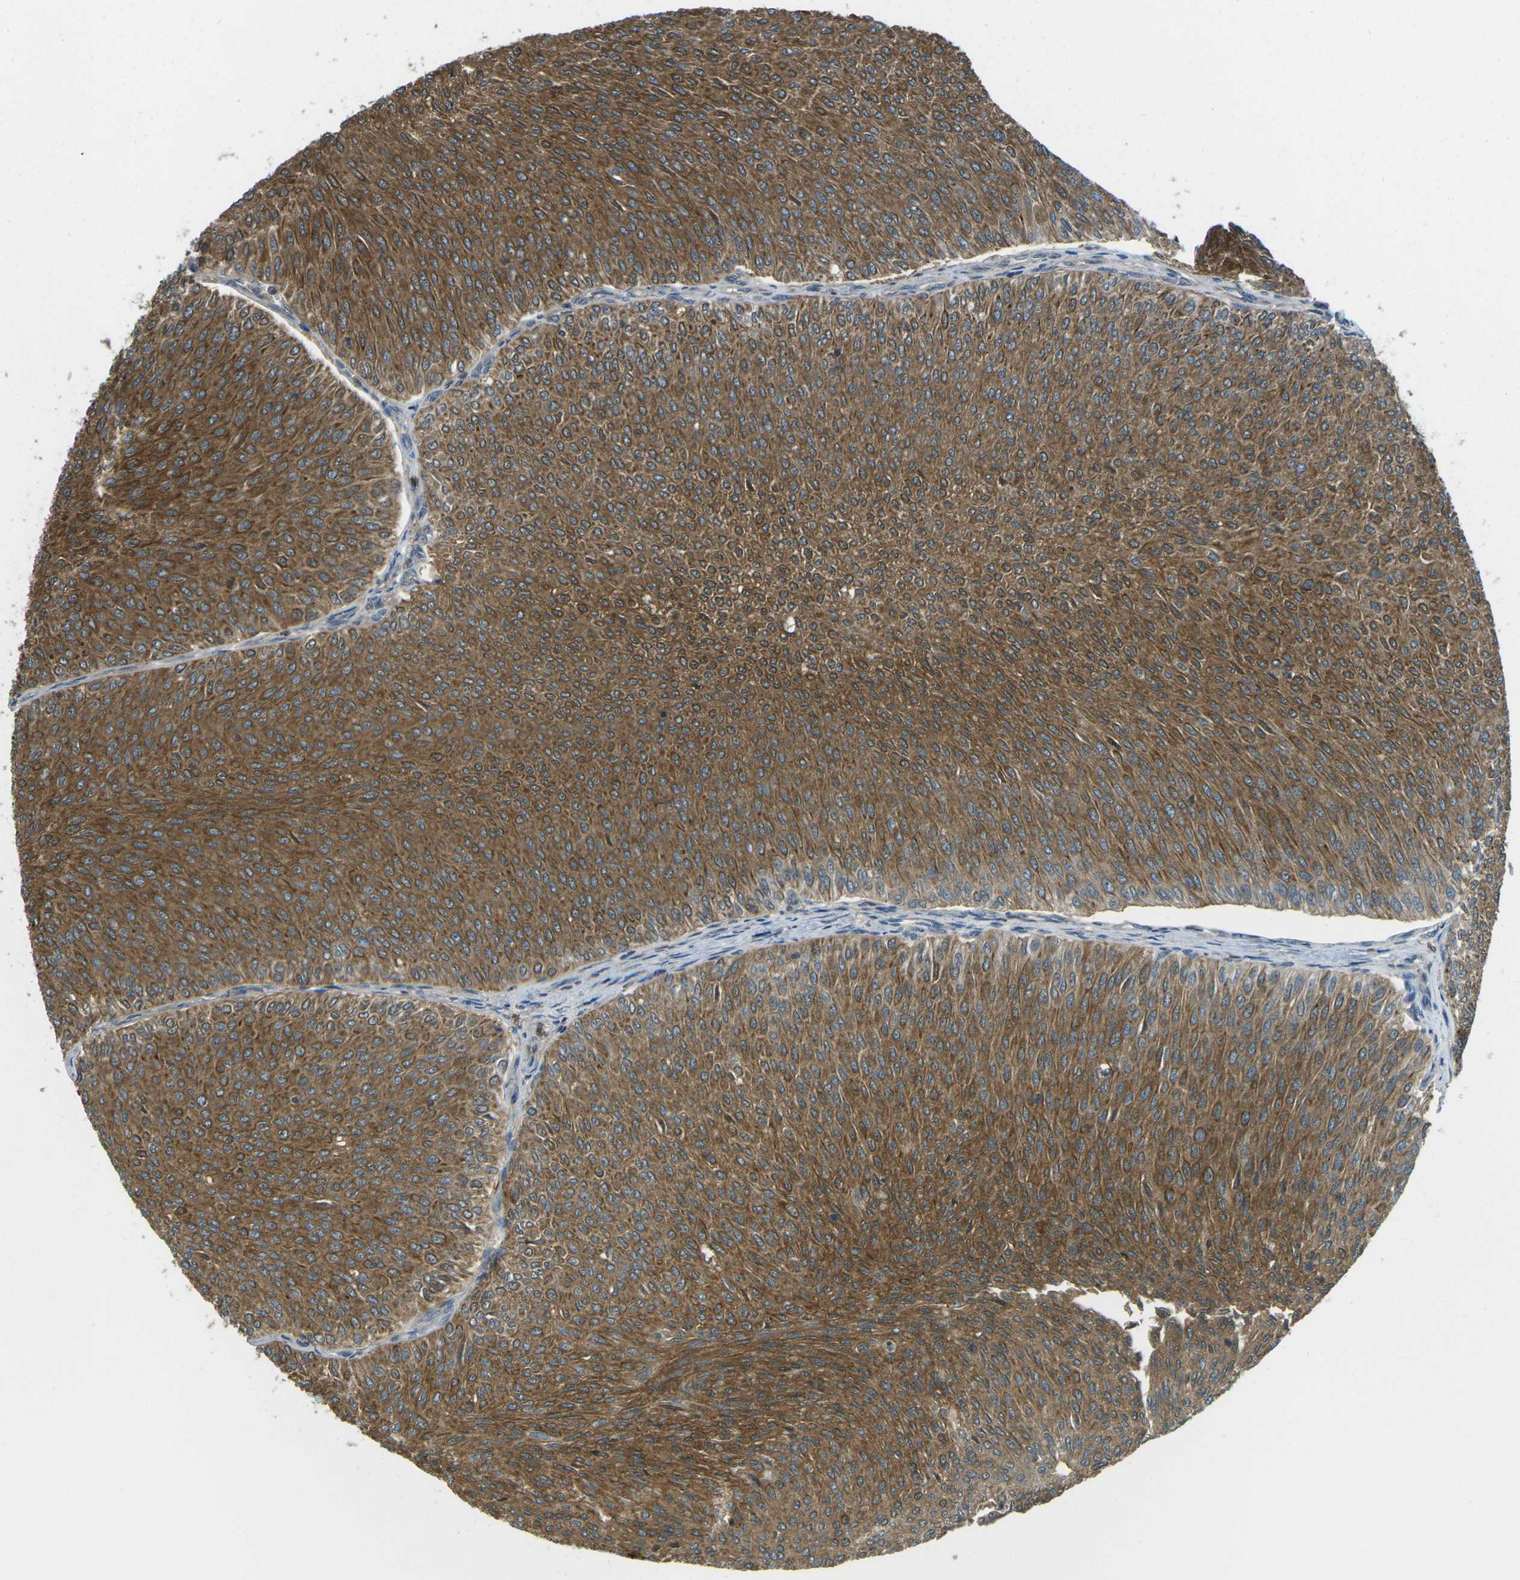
{"staining": {"intensity": "strong", "quantity": ">75%", "location": "cytoplasmic/membranous"}, "tissue": "urothelial cancer", "cell_type": "Tumor cells", "image_type": "cancer", "snomed": [{"axis": "morphology", "description": "Urothelial carcinoma, Low grade"}, {"axis": "topography", "description": "Urinary bladder"}], "caption": "A high amount of strong cytoplasmic/membranous expression is present in about >75% of tumor cells in urothelial cancer tissue.", "gene": "PIEZO2", "patient": {"sex": "male", "age": 78}}